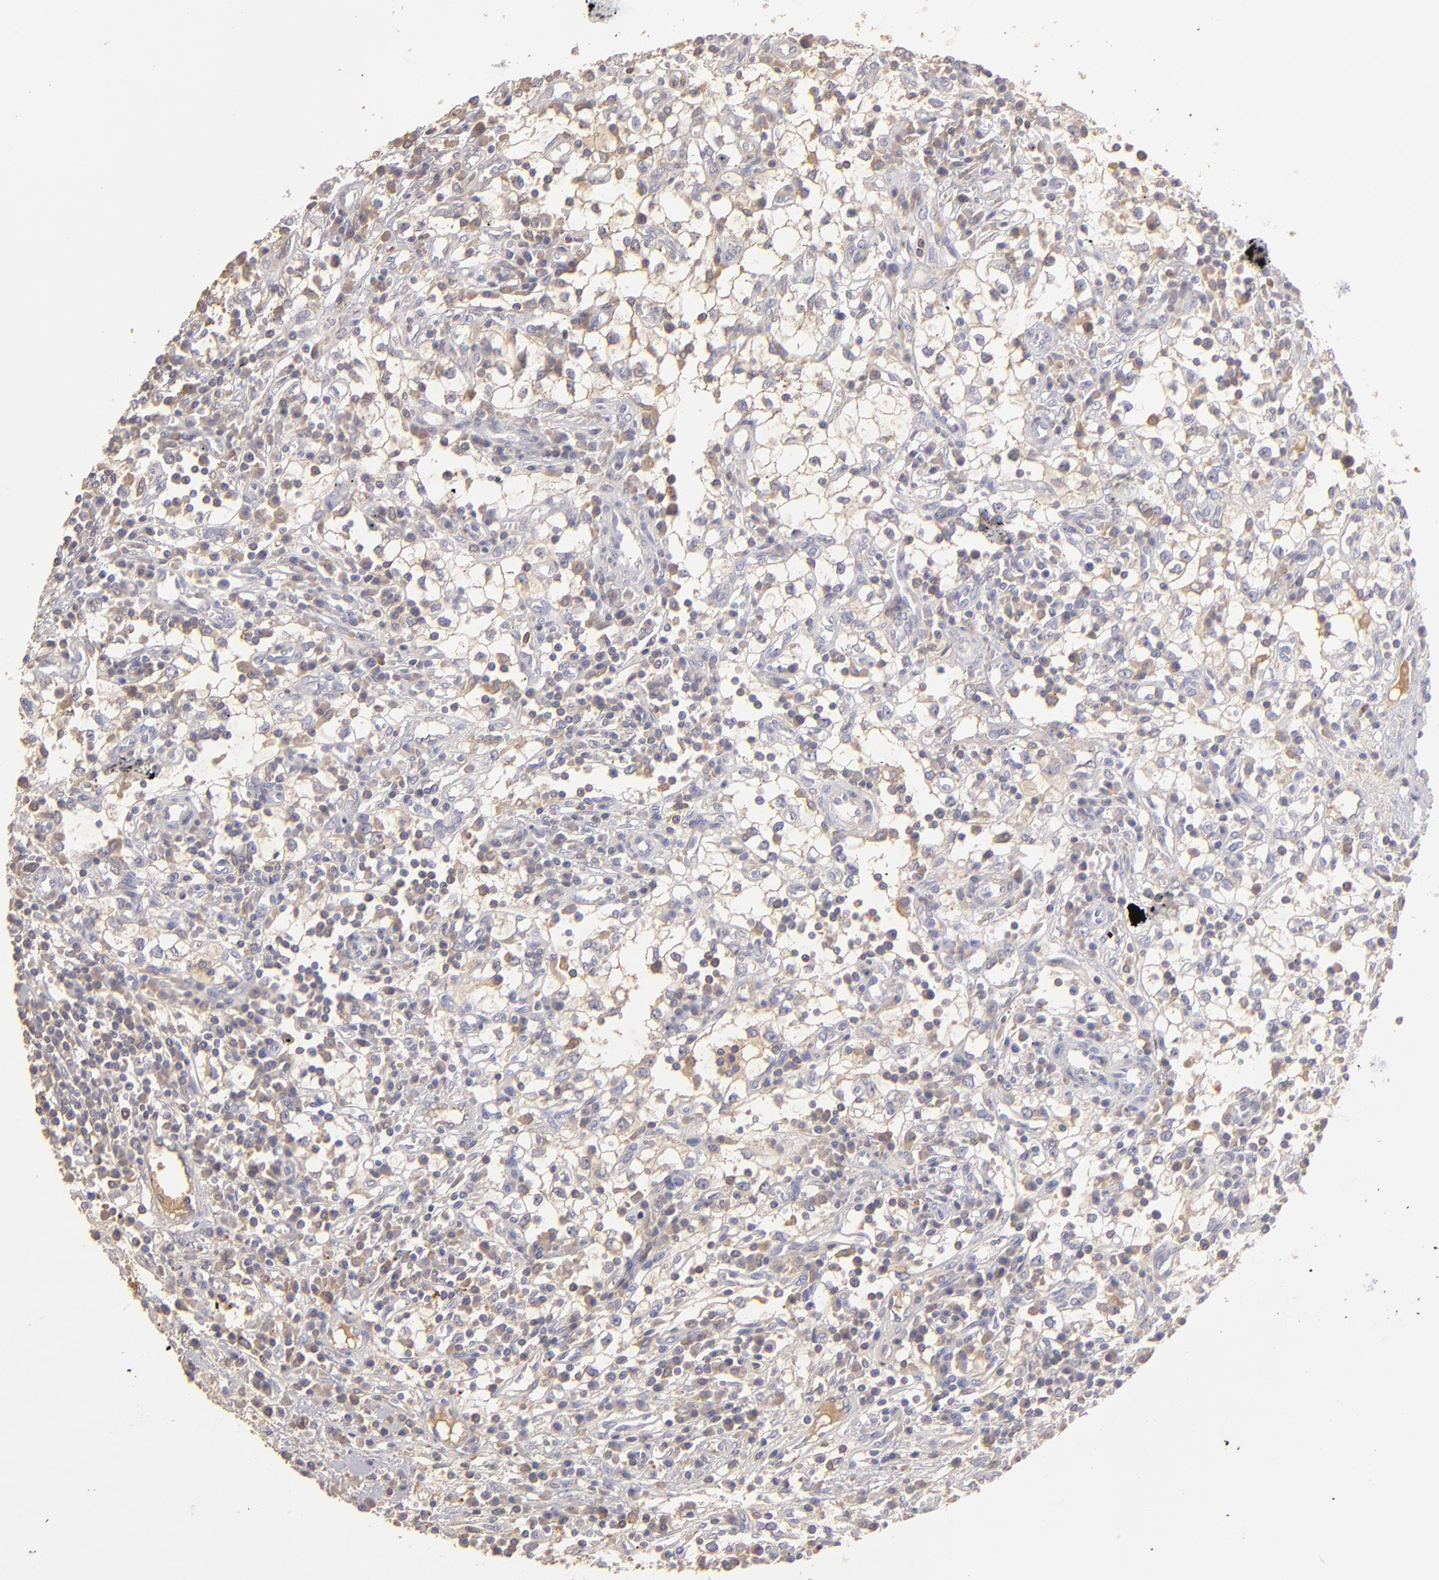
{"staining": {"intensity": "negative", "quantity": "none", "location": "none"}, "tissue": "renal cancer", "cell_type": "Tumor cells", "image_type": "cancer", "snomed": [{"axis": "morphology", "description": "Adenocarcinoma, NOS"}, {"axis": "topography", "description": "Kidney"}], "caption": "There is no significant positivity in tumor cells of adenocarcinoma (renal).", "gene": "ABCC4", "patient": {"sex": "male", "age": 82}}